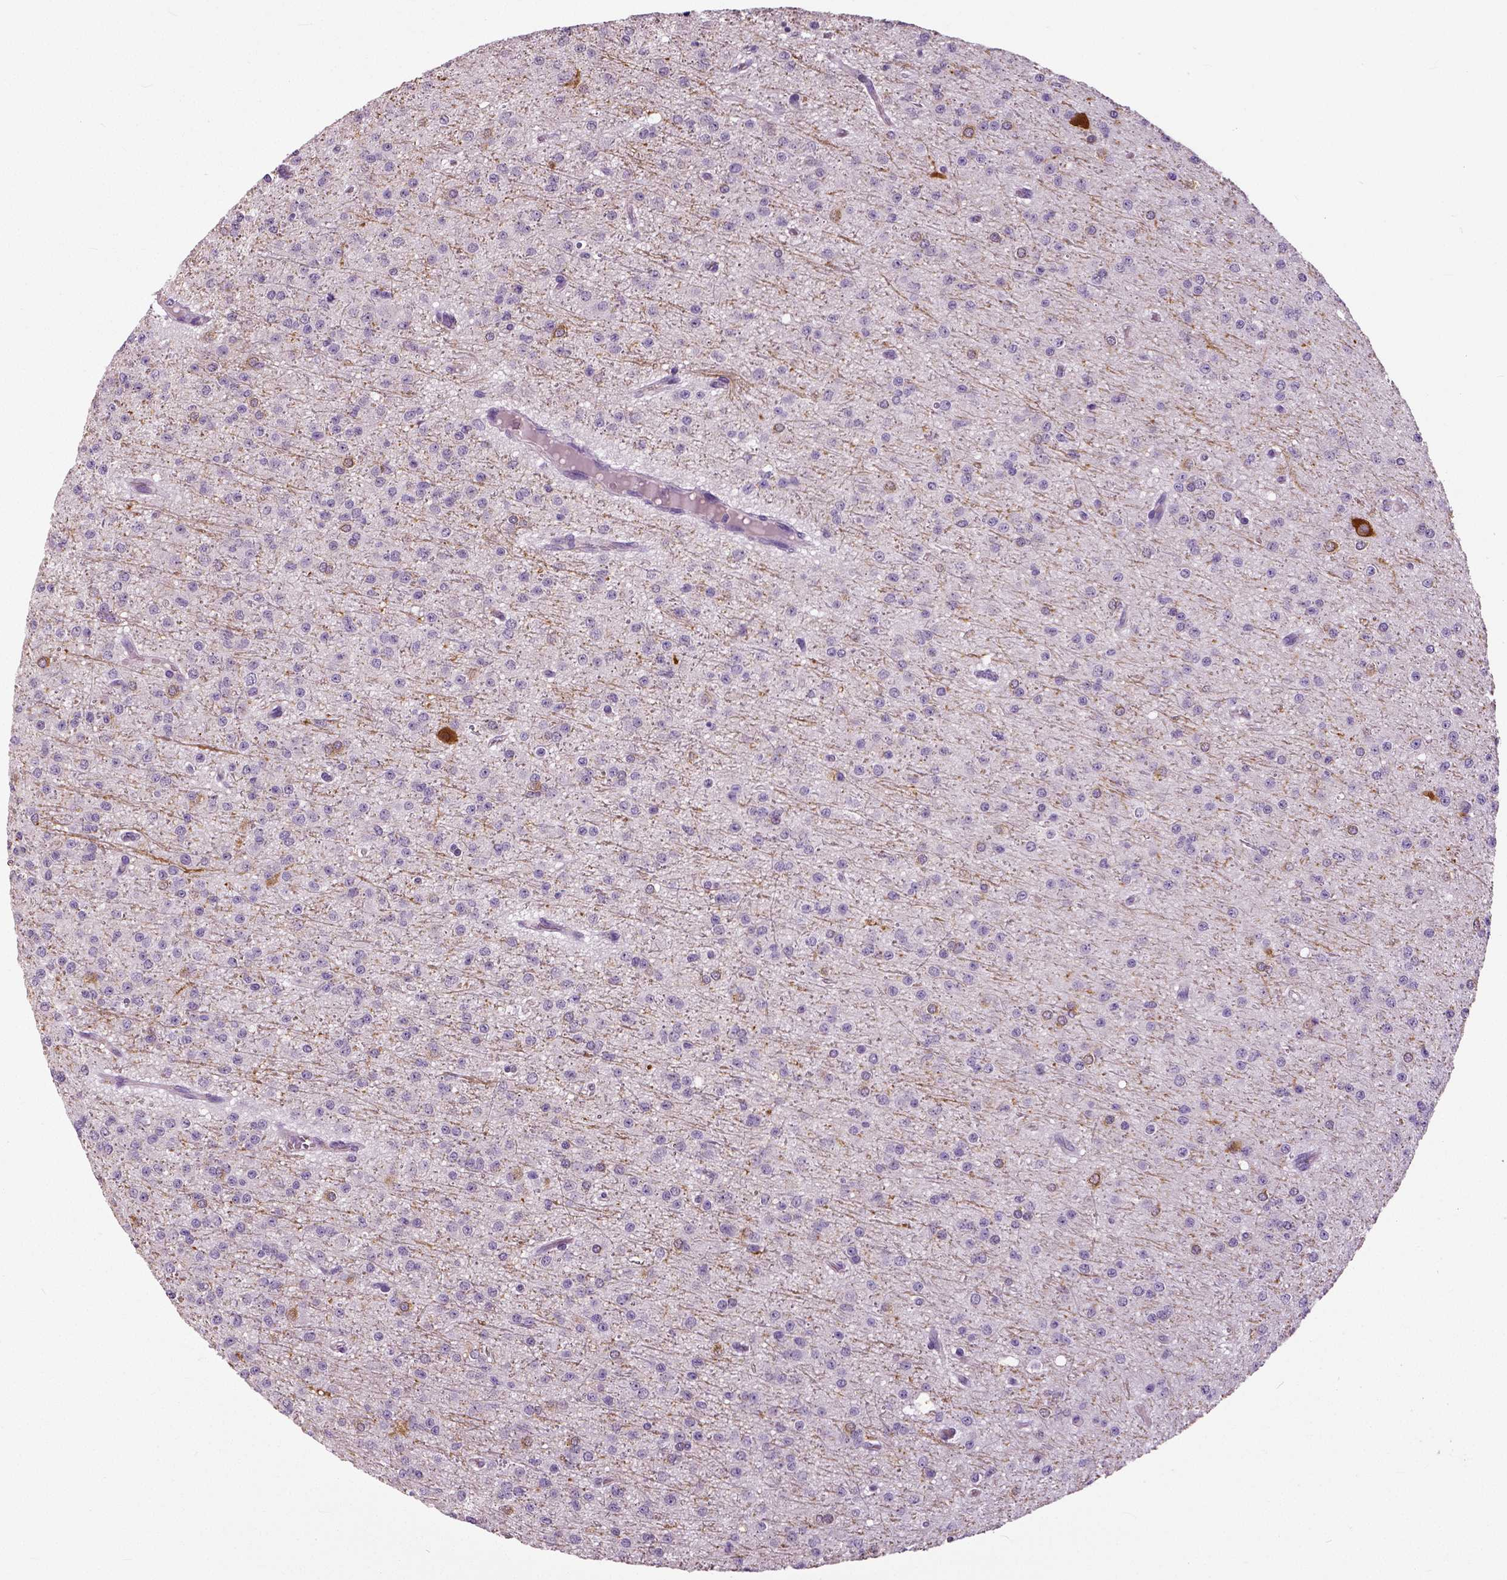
{"staining": {"intensity": "negative", "quantity": "none", "location": "none"}, "tissue": "glioma", "cell_type": "Tumor cells", "image_type": "cancer", "snomed": [{"axis": "morphology", "description": "Glioma, malignant, Low grade"}, {"axis": "topography", "description": "Brain"}], "caption": "IHC micrograph of human glioma stained for a protein (brown), which shows no positivity in tumor cells.", "gene": "NECAB1", "patient": {"sex": "male", "age": 27}}